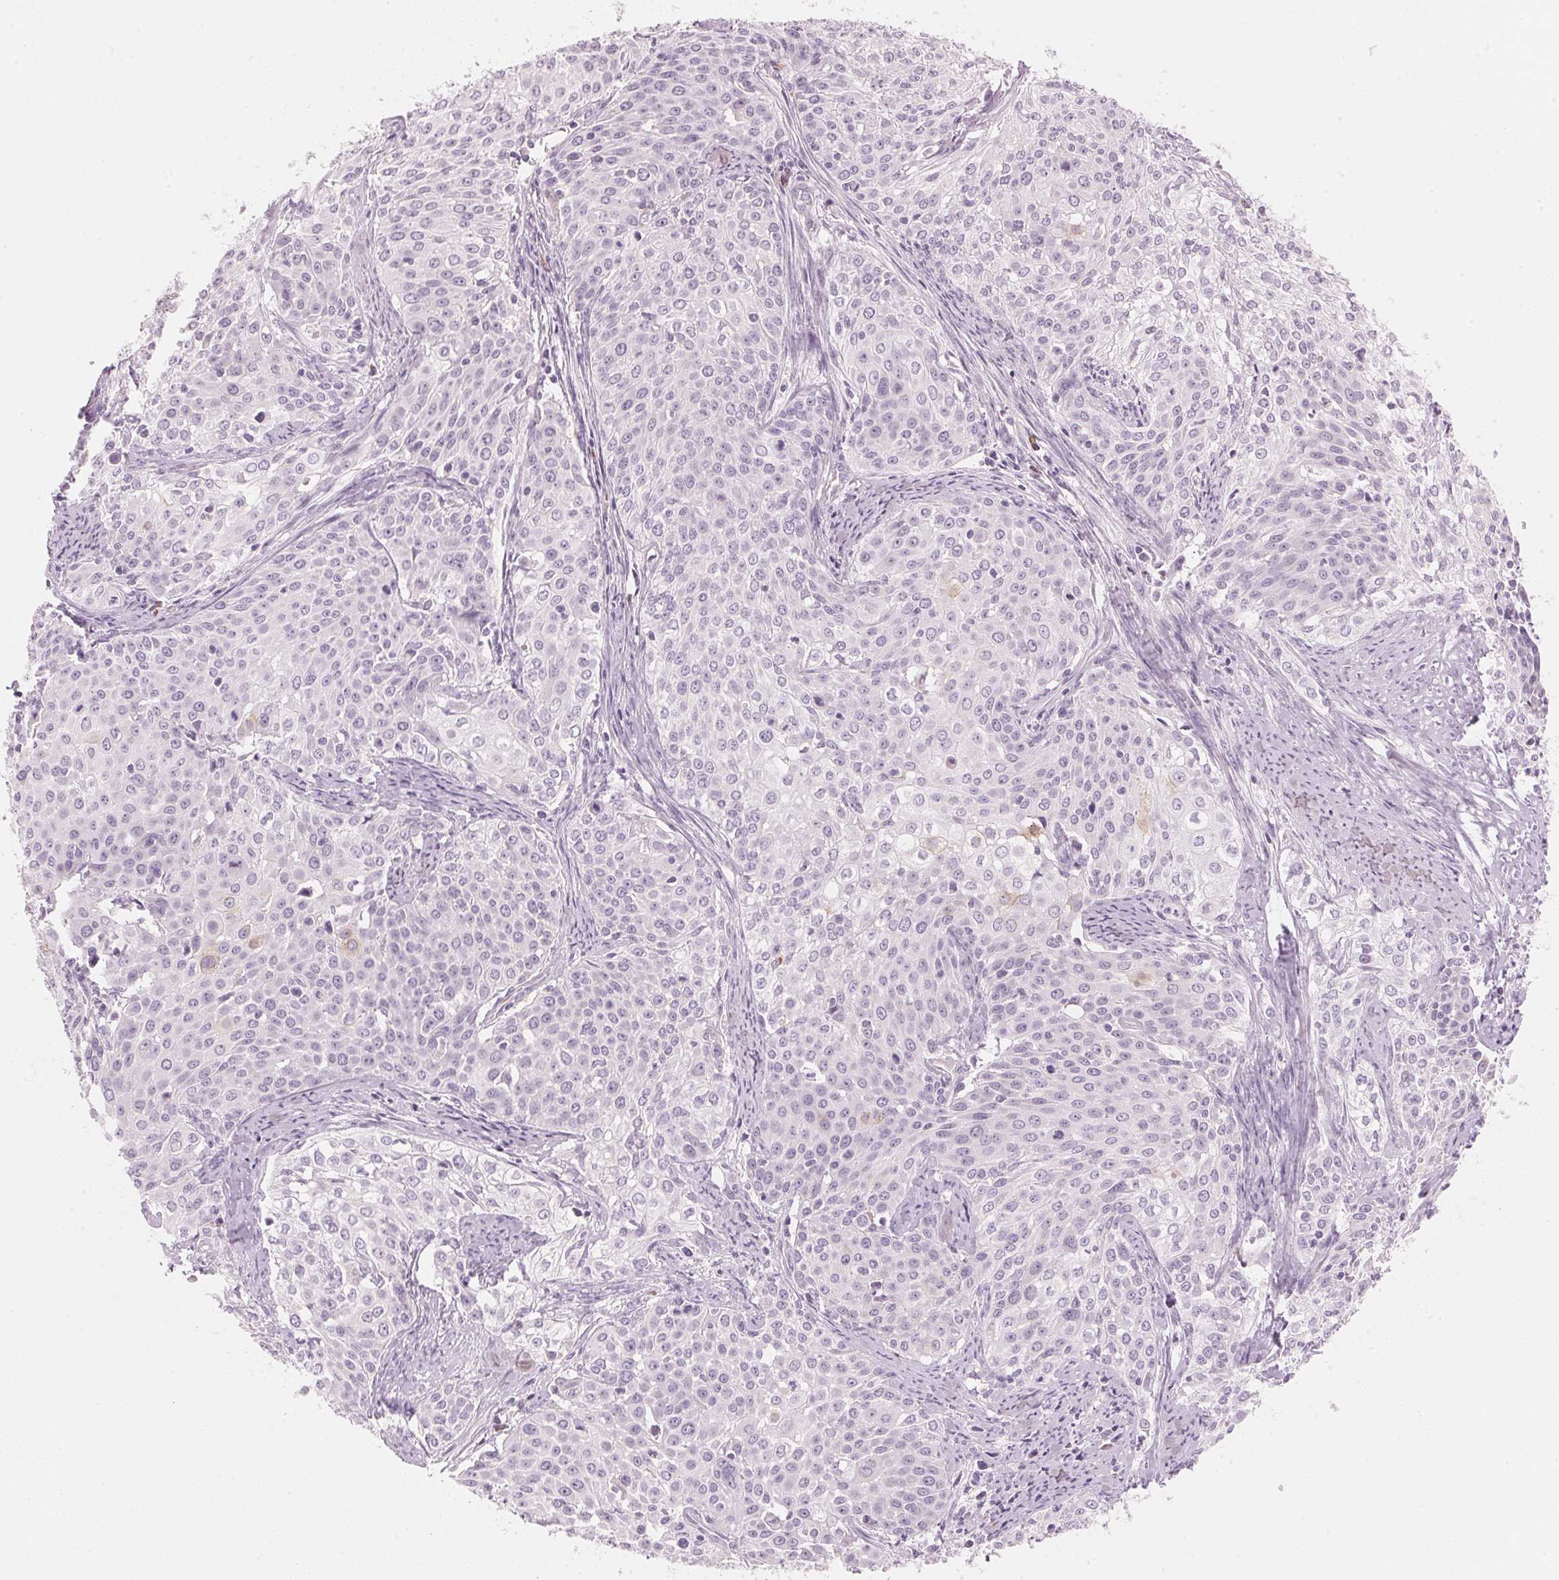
{"staining": {"intensity": "negative", "quantity": "none", "location": "none"}, "tissue": "cervical cancer", "cell_type": "Tumor cells", "image_type": "cancer", "snomed": [{"axis": "morphology", "description": "Squamous cell carcinoma, NOS"}, {"axis": "topography", "description": "Cervix"}], "caption": "Cervical squamous cell carcinoma was stained to show a protein in brown. There is no significant staining in tumor cells.", "gene": "HOXB13", "patient": {"sex": "female", "age": 39}}